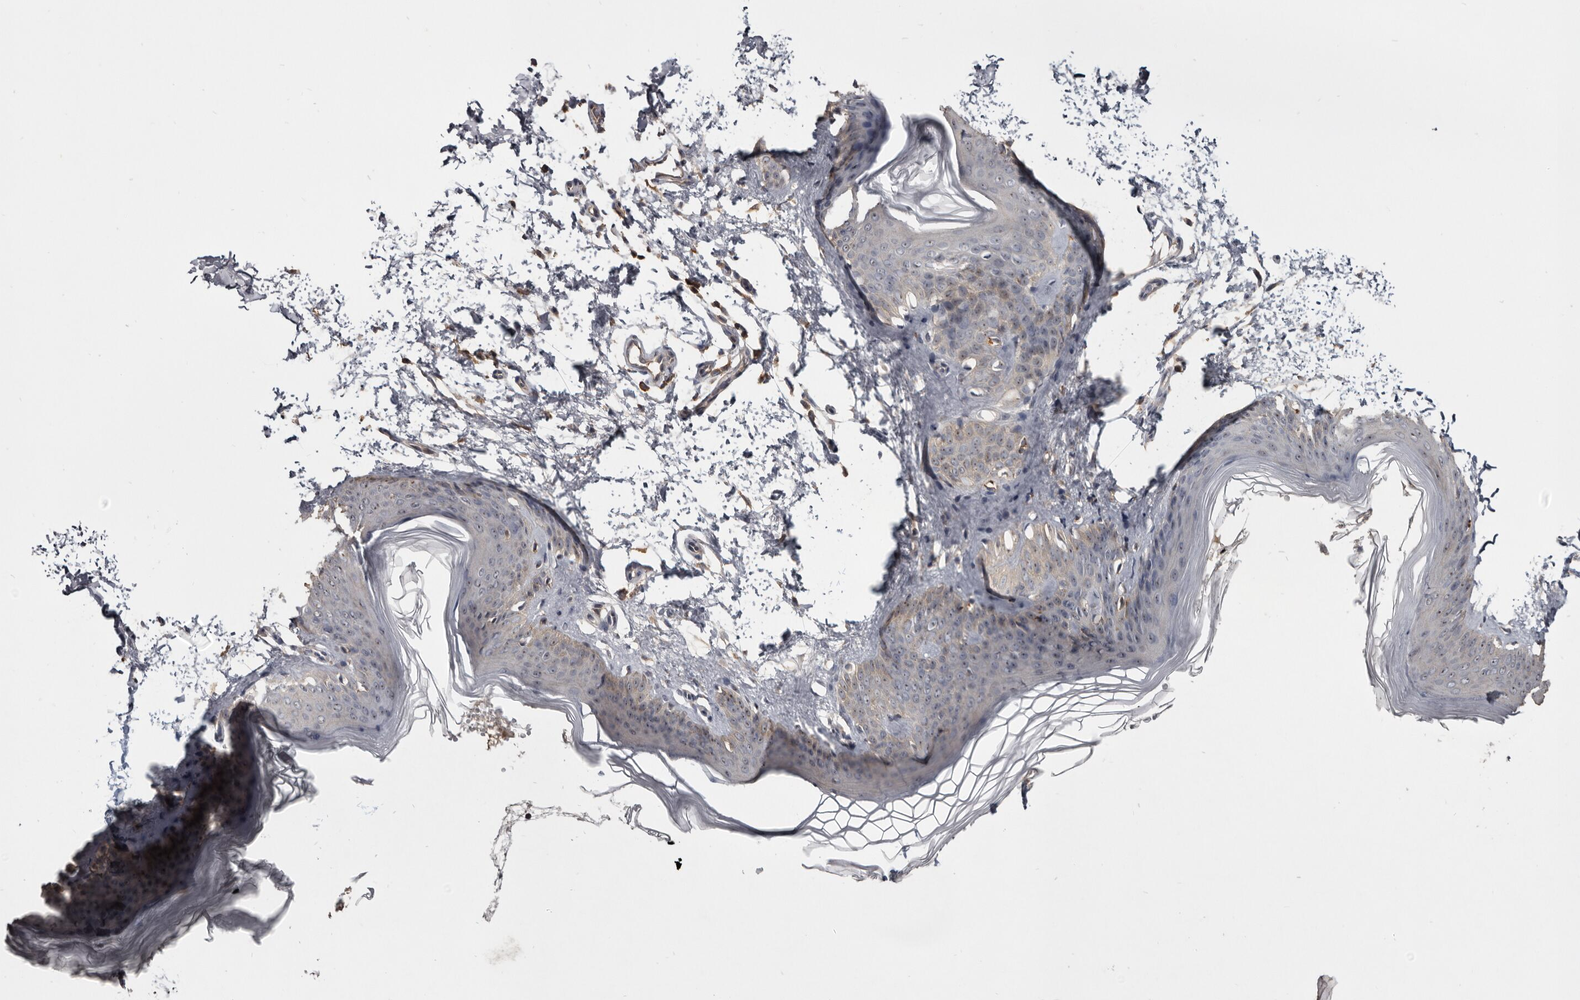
{"staining": {"intensity": "negative", "quantity": "none", "location": "none"}, "tissue": "skin", "cell_type": "Fibroblasts", "image_type": "normal", "snomed": [{"axis": "morphology", "description": "Normal tissue, NOS"}, {"axis": "topography", "description": "Skin"}], "caption": "Immunohistochemistry micrograph of benign skin: skin stained with DAB demonstrates no significant protein expression in fibroblasts. Nuclei are stained in blue.", "gene": "TTC39A", "patient": {"sex": "female", "age": 27}}